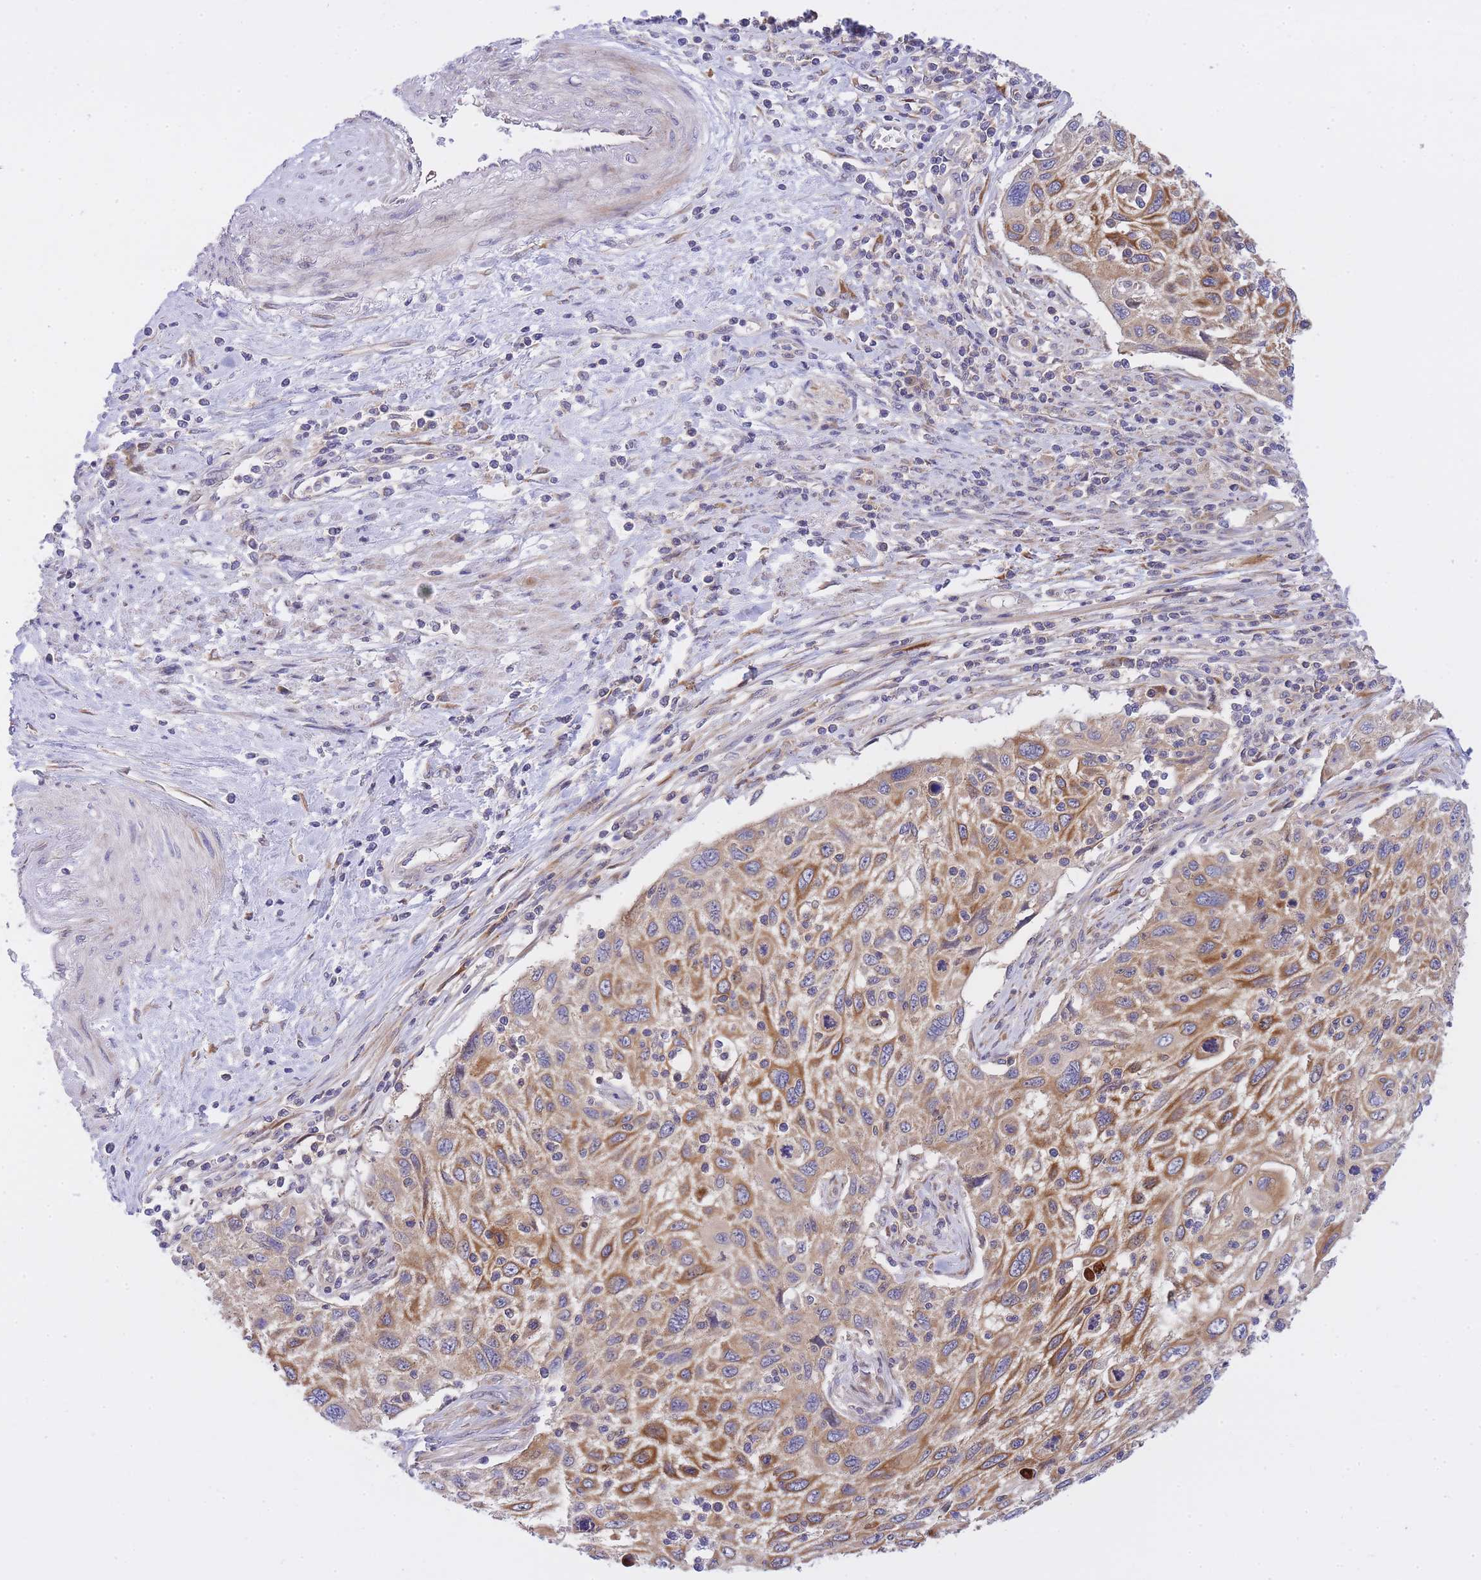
{"staining": {"intensity": "moderate", "quantity": ">75%", "location": "cytoplasmic/membranous"}, "tissue": "cervical cancer", "cell_type": "Tumor cells", "image_type": "cancer", "snomed": [{"axis": "morphology", "description": "Squamous cell carcinoma, NOS"}, {"axis": "topography", "description": "Cervix"}], "caption": "A micrograph of human cervical cancer (squamous cell carcinoma) stained for a protein exhibits moderate cytoplasmic/membranous brown staining in tumor cells.", "gene": "EIF2B2", "patient": {"sex": "female", "age": 70}}